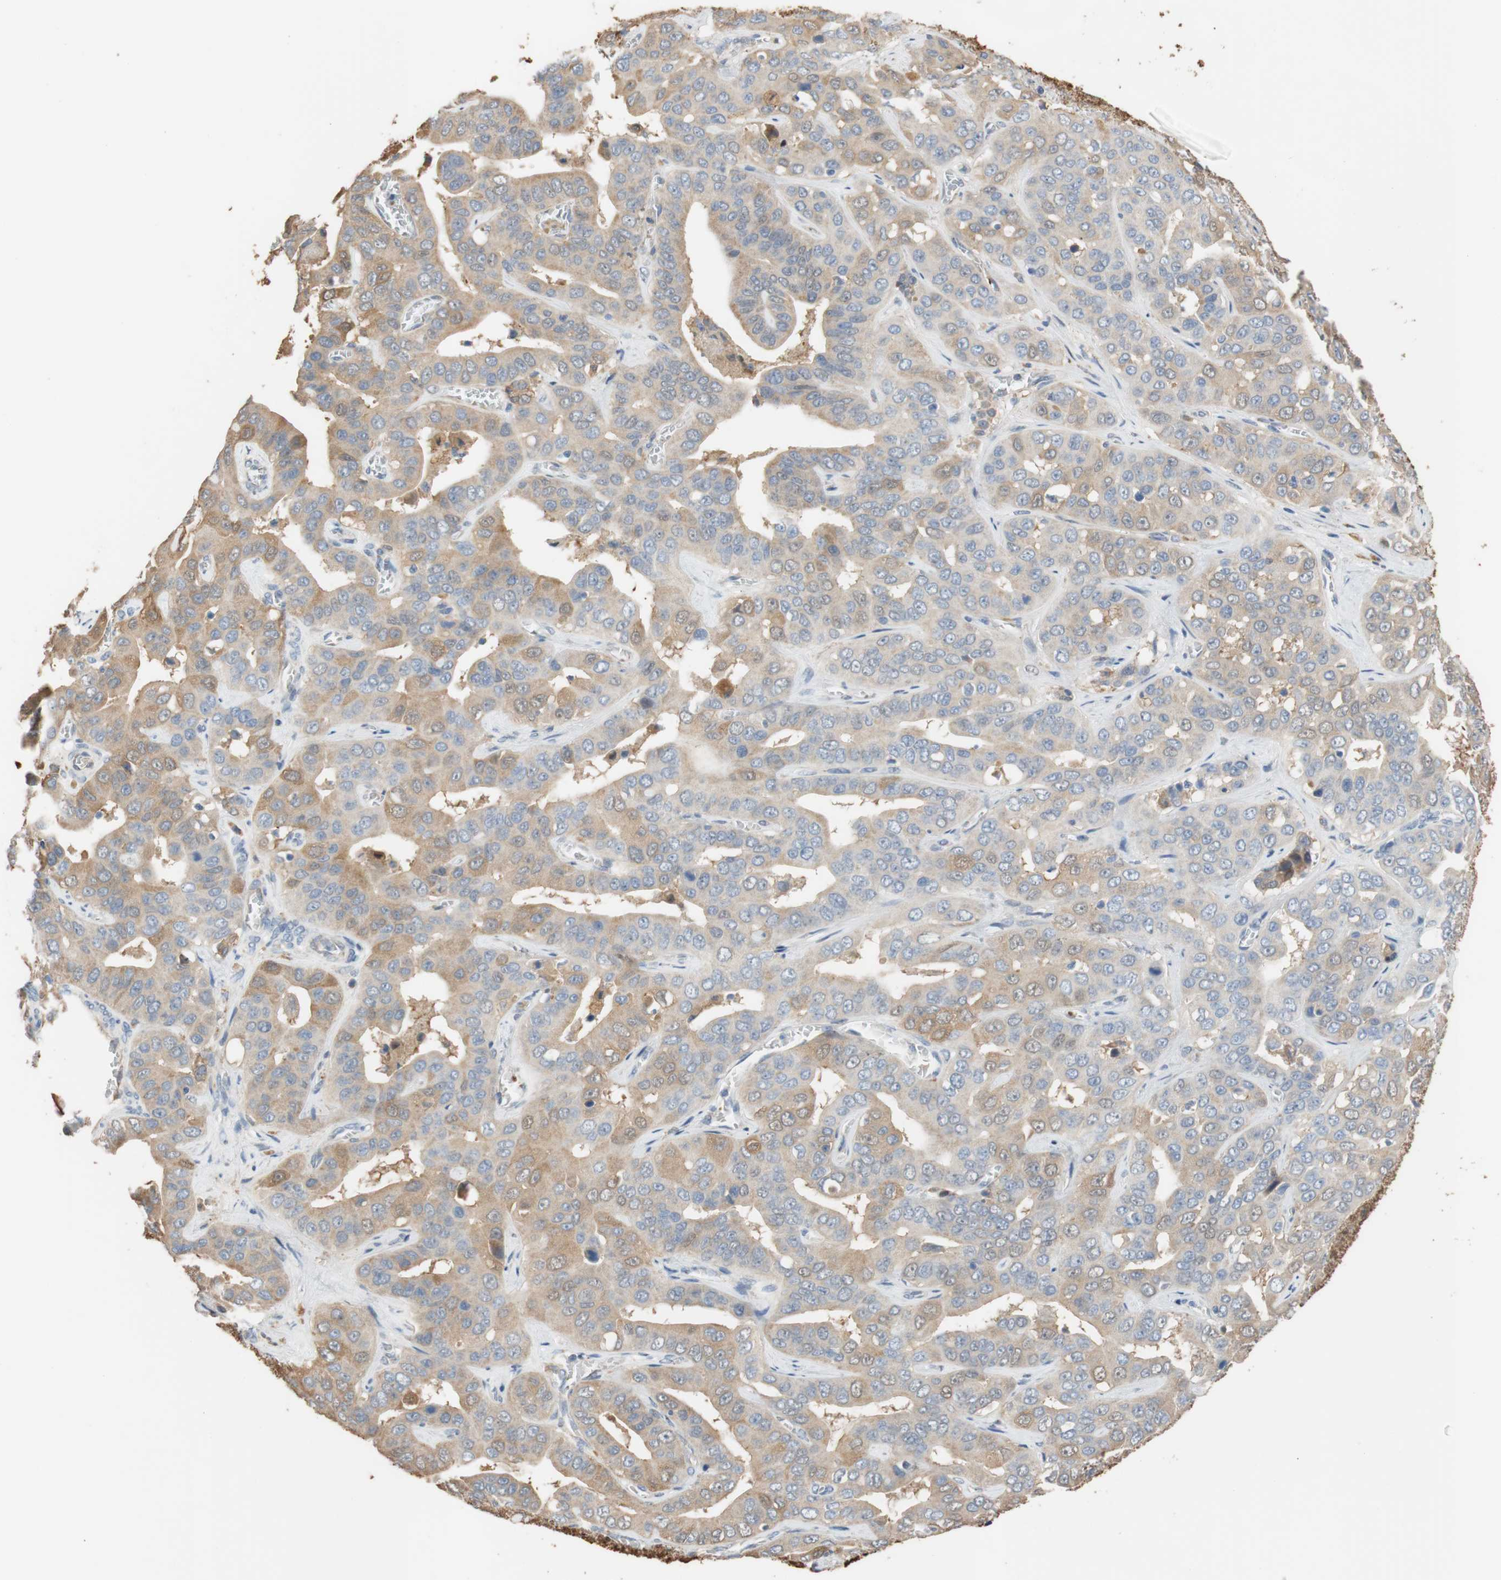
{"staining": {"intensity": "moderate", "quantity": "25%-75%", "location": "cytoplasmic/membranous"}, "tissue": "liver cancer", "cell_type": "Tumor cells", "image_type": "cancer", "snomed": [{"axis": "morphology", "description": "Cholangiocarcinoma"}, {"axis": "topography", "description": "Liver"}], "caption": "Approximately 25%-75% of tumor cells in liver cancer (cholangiocarcinoma) demonstrate moderate cytoplasmic/membranous protein staining as visualized by brown immunohistochemical staining.", "gene": "ALDH1A2", "patient": {"sex": "female", "age": 52}}